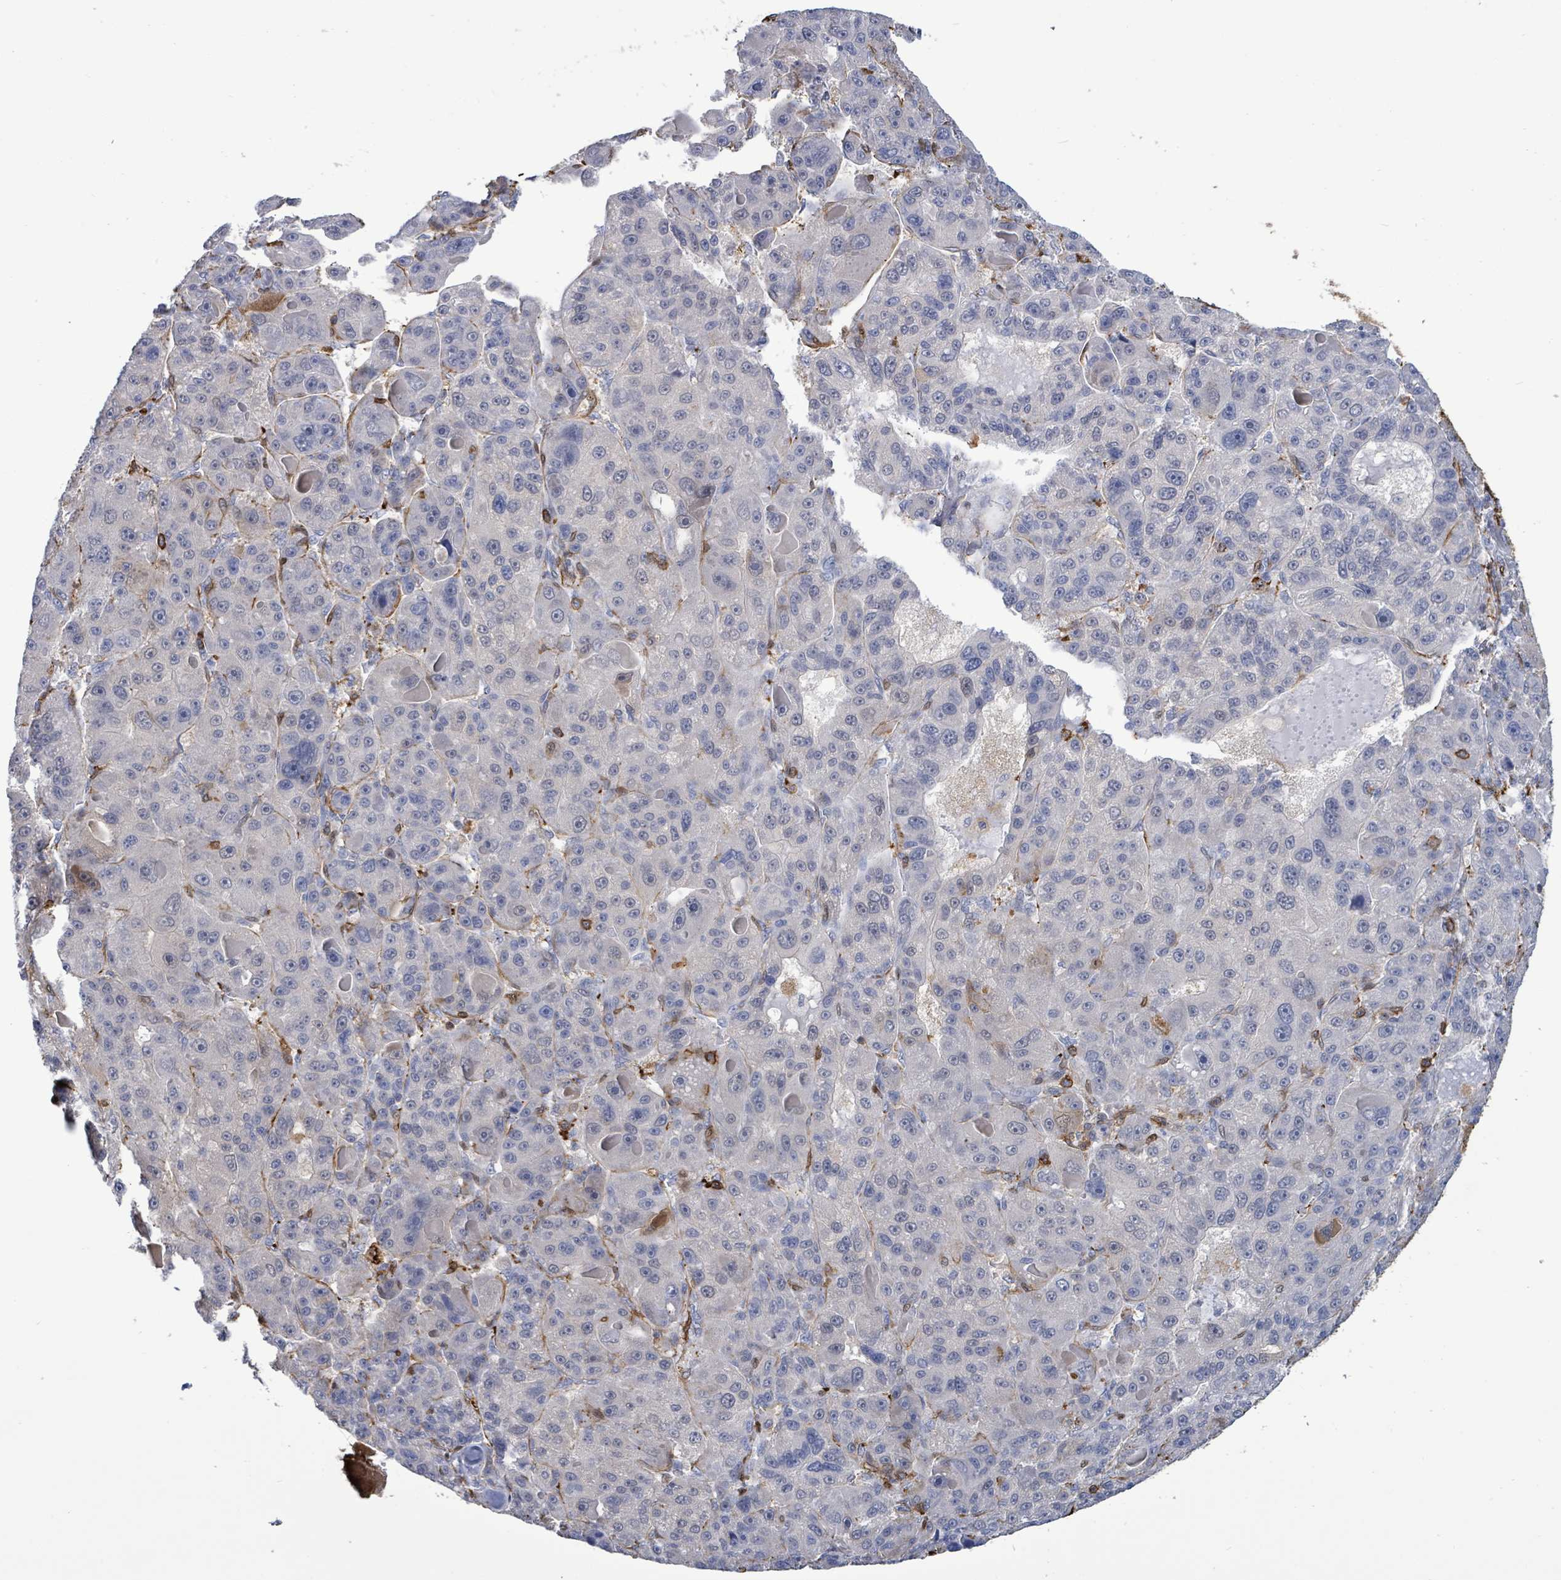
{"staining": {"intensity": "negative", "quantity": "none", "location": "none"}, "tissue": "liver cancer", "cell_type": "Tumor cells", "image_type": "cancer", "snomed": [{"axis": "morphology", "description": "Carcinoma, Hepatocellular, NOS"}, {"axis": "topography", "description": "Liver"}], "caption": "Tumor cells show no significant expression in hepatocellular carcinoma (liver).", "gene": "PRKRIP1", "patient": {"sex": "male", "age": 76}}